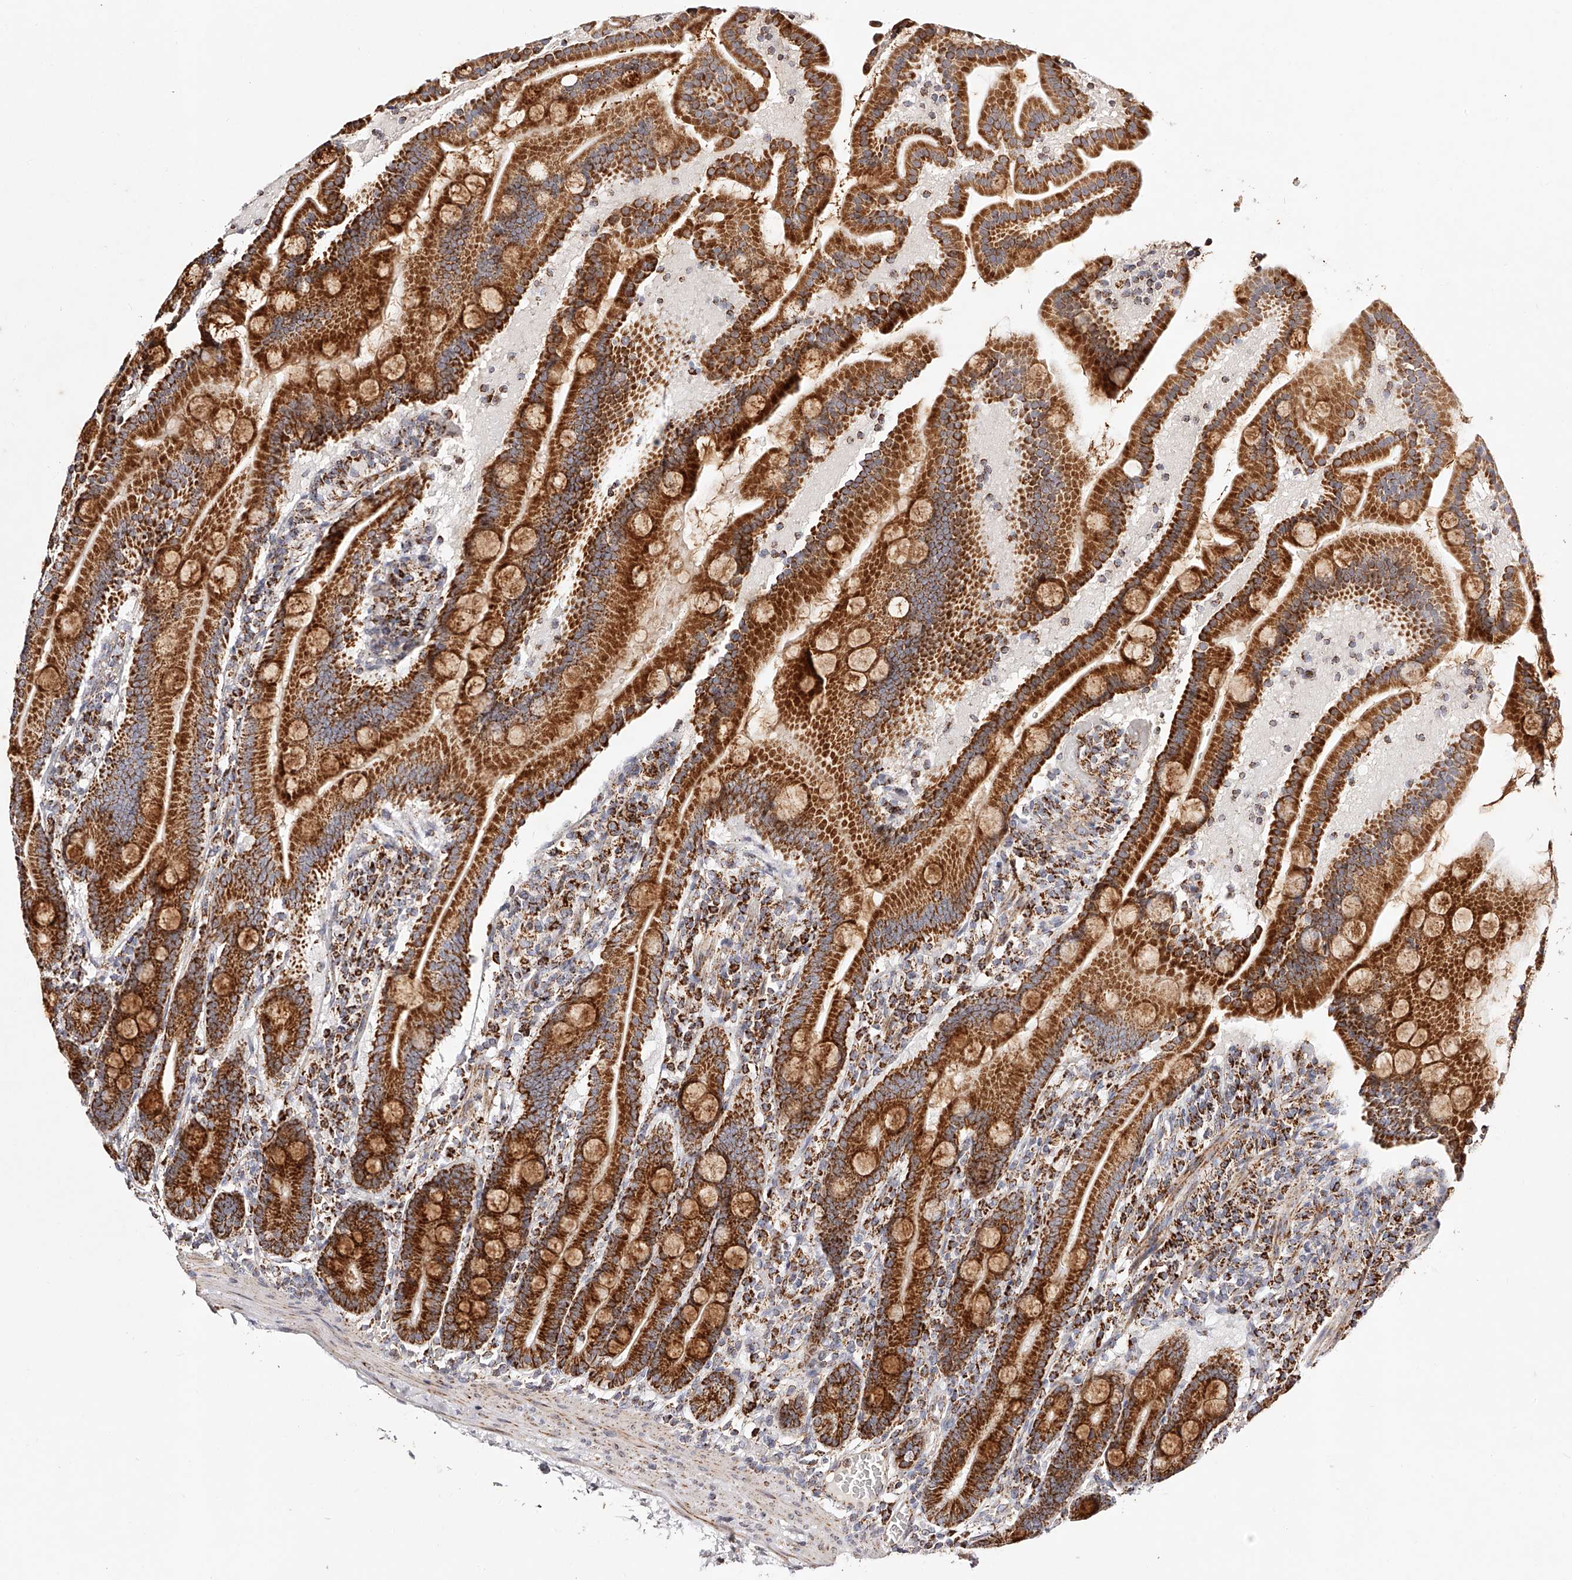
{"staining": {"intensity": "strong", "quantity": ">75%", "location": "cytoplasmic/membranous"}, "tissue": "duodenum", "cell_type": "Glandular cells", "image_type": "normal", "snomed": [{"axis": "morphology", "description": "Normal tissue, NOS"}, {"axis": "topography", "description": "Duodenum"}], "caption": "Immunohistochemical staining of benign human duodenum demonstrates high levels of strong cytoplasmic/membranous staining in about >75% of glandular cells.", "gene": "NDUFV3", "patient": {"sex": "male", "age": 55}}